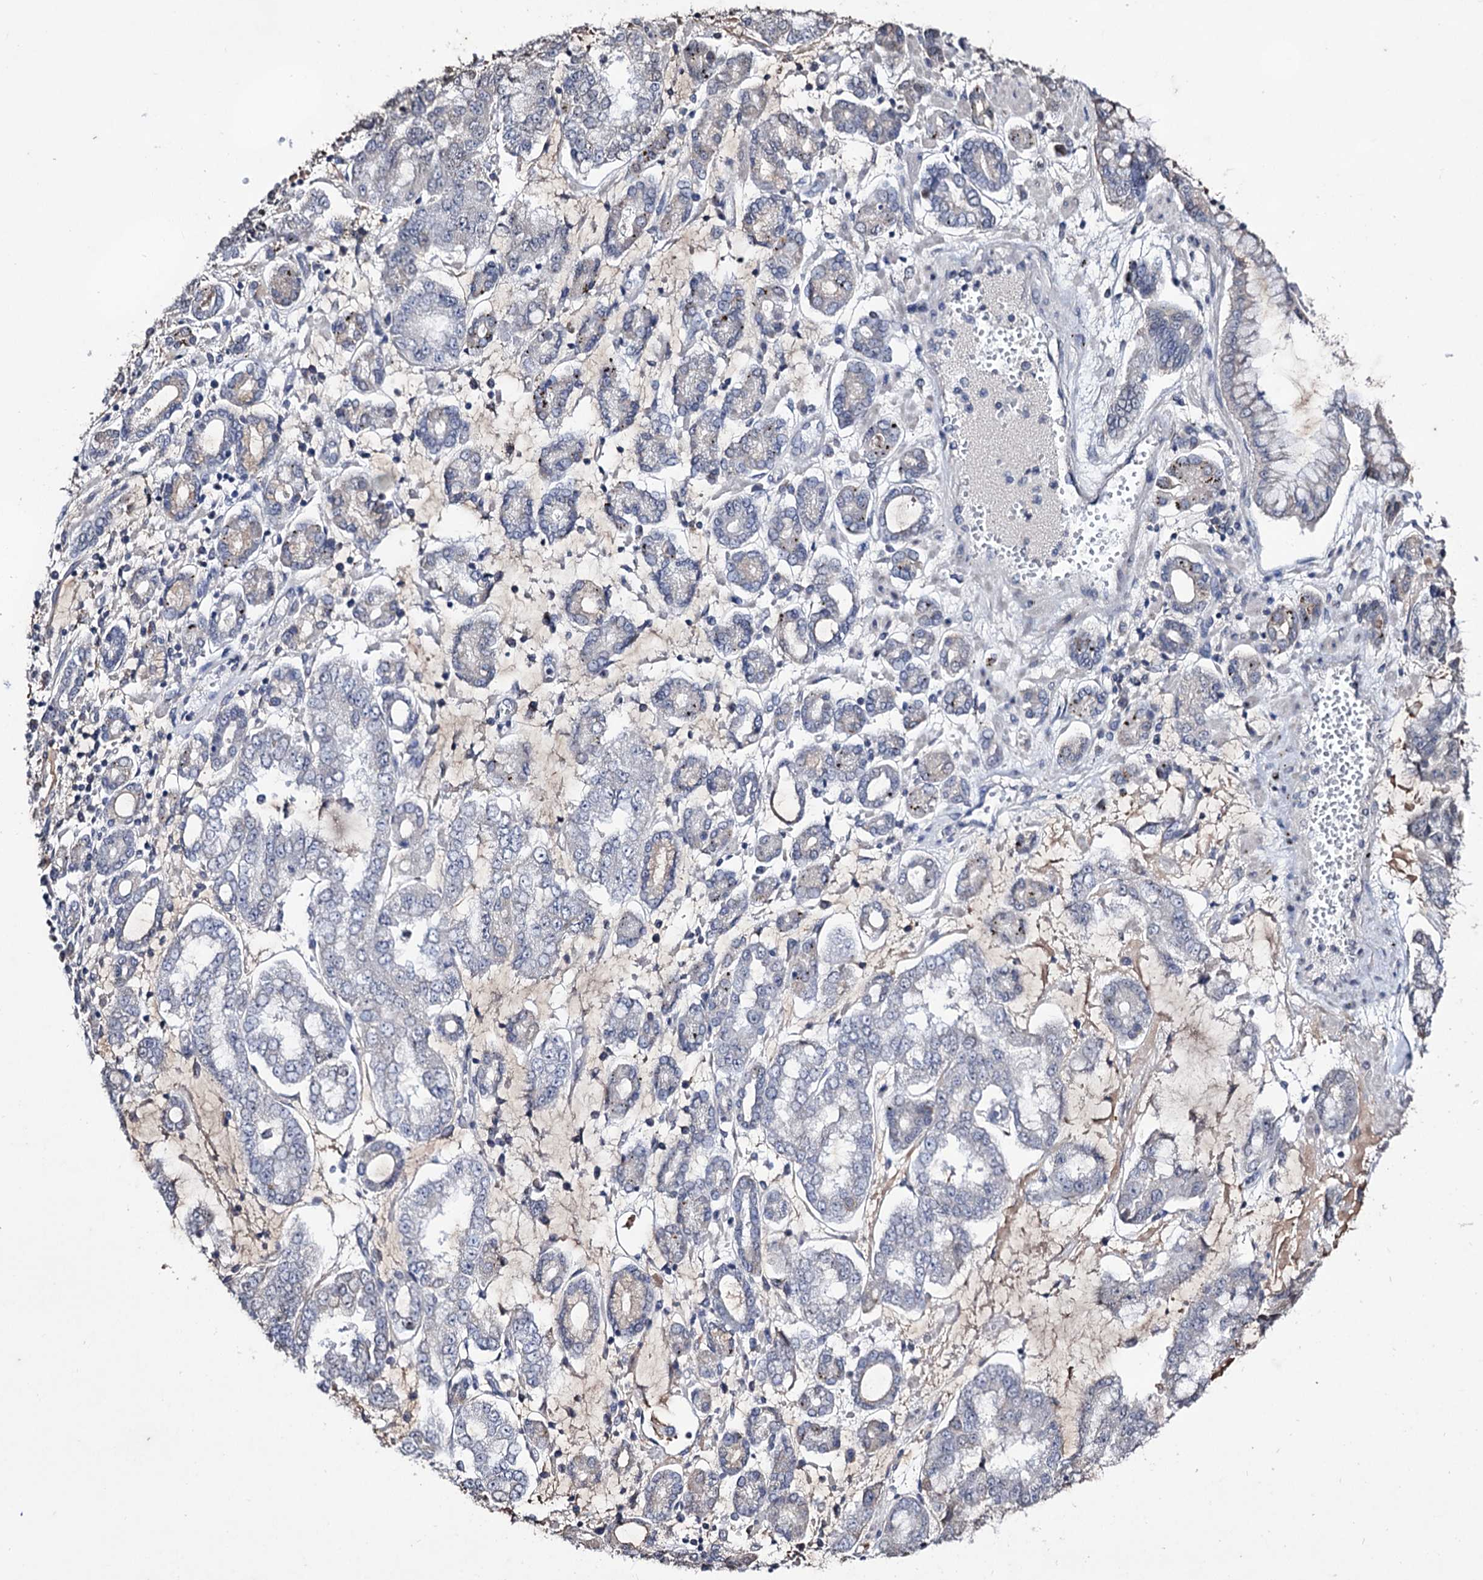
{"staining": {"intensity": "negative", "quantity": "none", "location": "none"}, "tissue": "stomach cancer", "cell_type": "Tumor cells", "image_type": "cancer", "snomed": [{"axis": "morphology", "description": "Adenocarcinoma, NOS"}, {"axis": "topography", "description": "Stomach"}], "caption": "Tumor cells show no significant staining in stomach cancer (adenocarcinoma). (DAB (3,3'-diaminobenzidine) immunohistochemistry, high magnification).", "gene": "PLIN1", "patient": {"sex": "male", "age": 76}}